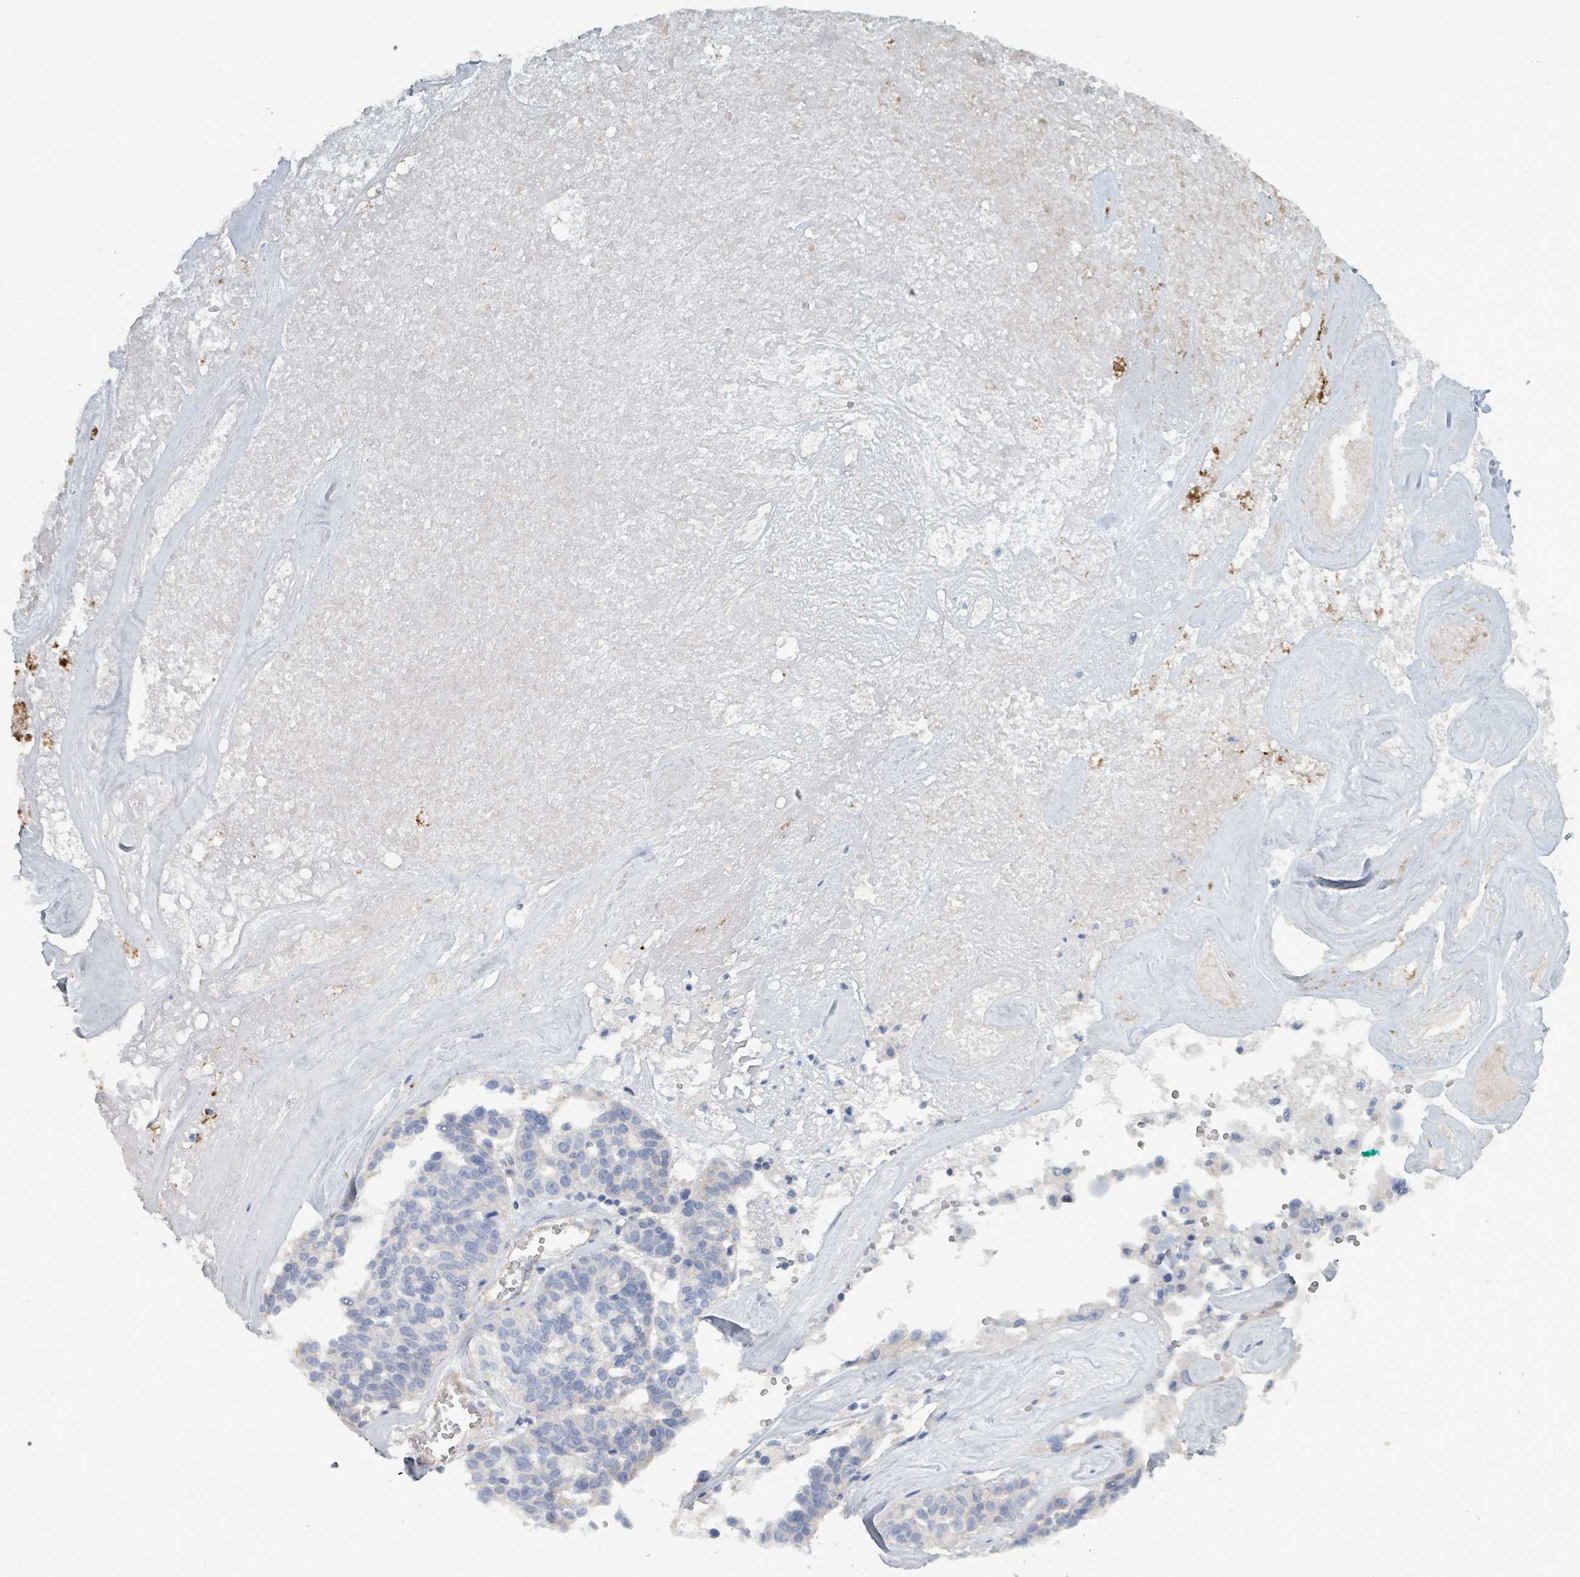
{"staining": {"intensity": "negative", "quantity": "none", "location": "none"}, "tissue": "ovarian cancer", "cell_type": "Tumor cells", "image_type": "cancer", "snomed": [{"axis": "morphology", "description": "Cystadenocarcinoma, serous, NOS"}, {"axis": "topography", "description": "Ovary"}], "caption": "DAB immunohistochemical staining of ovarian cancer exhibits no significant positivity in tumor cells. The staining was performed using DAB to visualize the protein expression in brown, while the nuclei were stained in blue with hematoxylin (Magnification: 20x).", "gene": "TAAR5", "patient": {"sex": "female", "age": 59}}